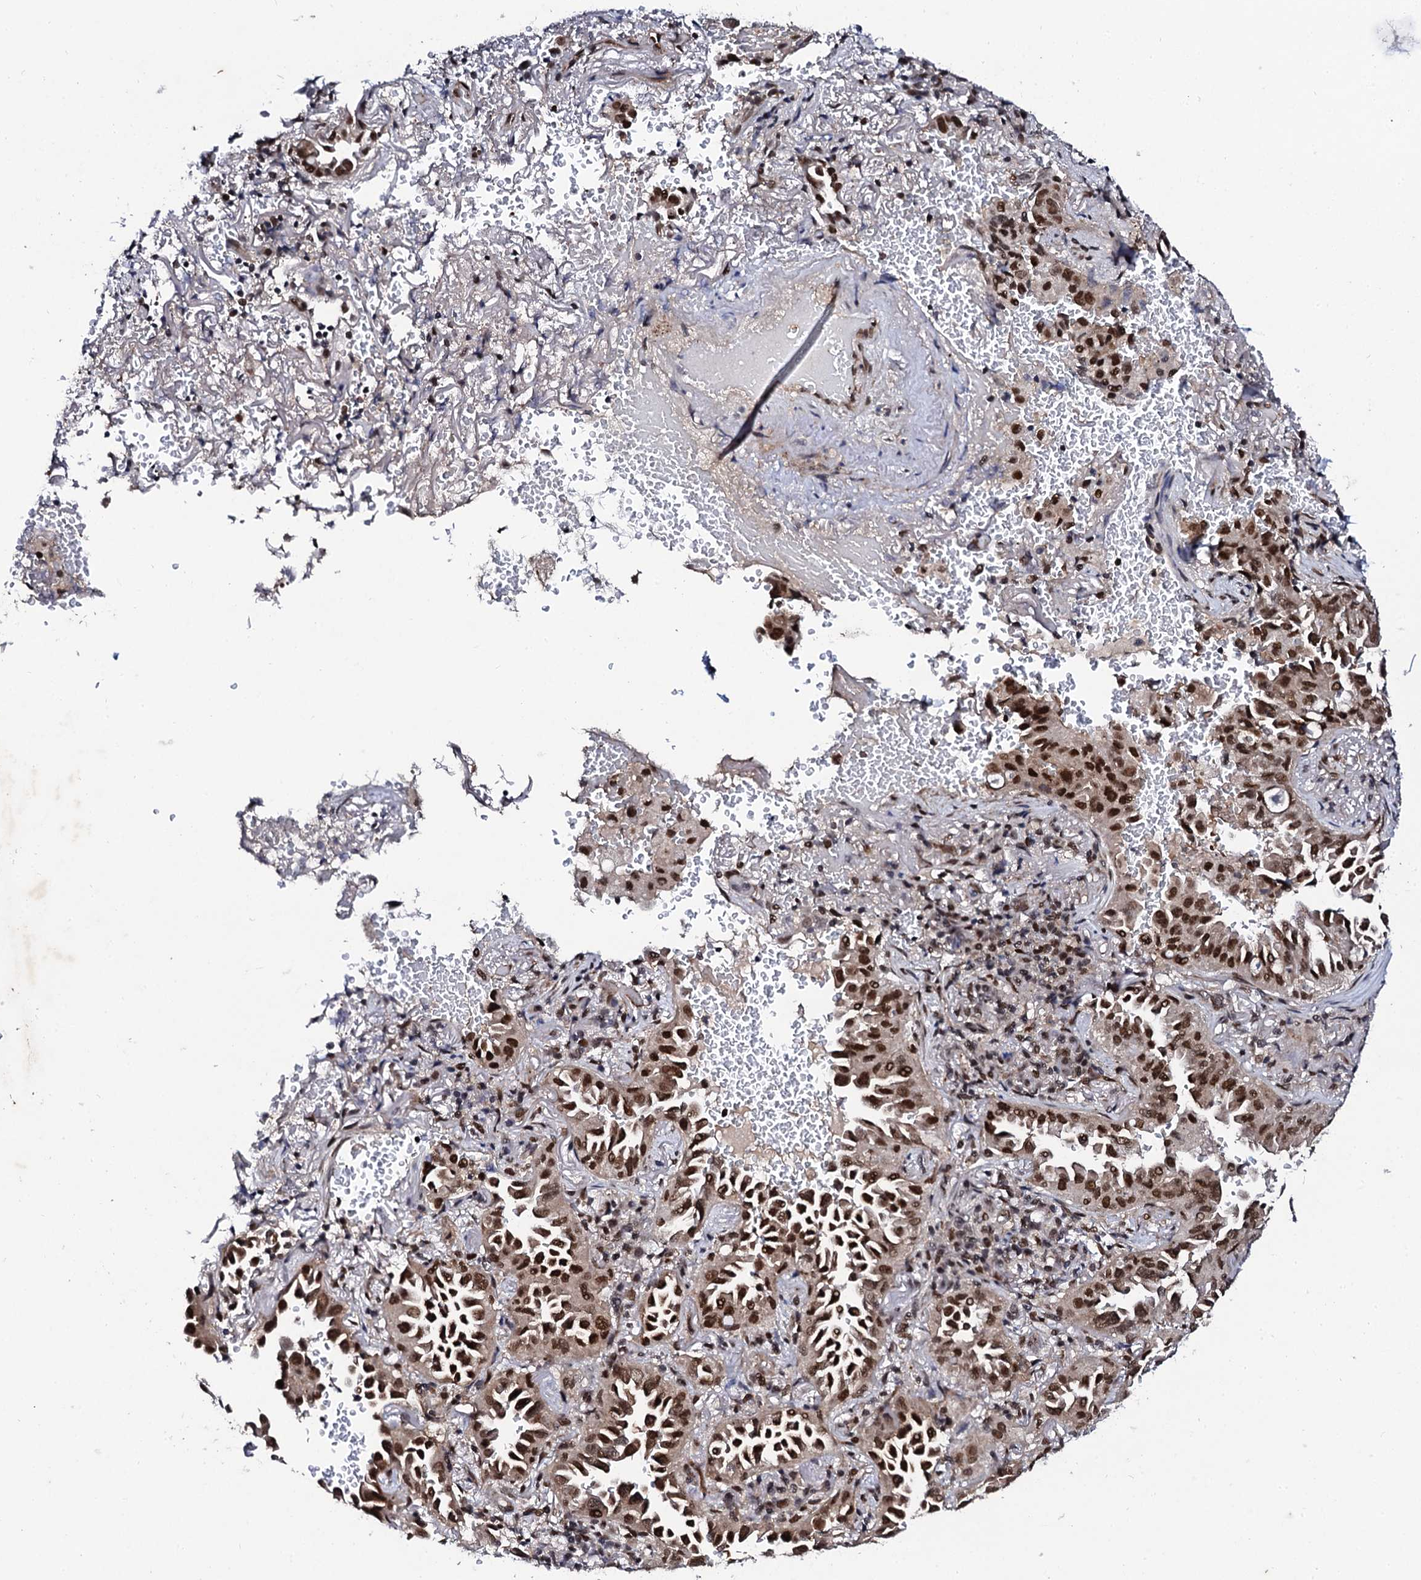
{"staining": {"intensity": "strong", "quantity": ">75%", "location": "nuclear"}, "tissue": "lung cancer", "cell_type": "Tumor cells", "image_type": "cancer", "snomed": [{"axis": "morphology", "description": "Adenocarcinoma, NOS"}, {"axis": "topography", "description": "Lung"}], "caption": "Protein analysis of lung adenocarcinoma tissue shows strong nuclear expression in about >75% of tumor cells. Using DAB (brown) and hematoxylin (blue) stains, captured at high magnification using brightfield microscopy.", "gene": "CSTF3", "patient": {"sex": "female", "age": 69}}